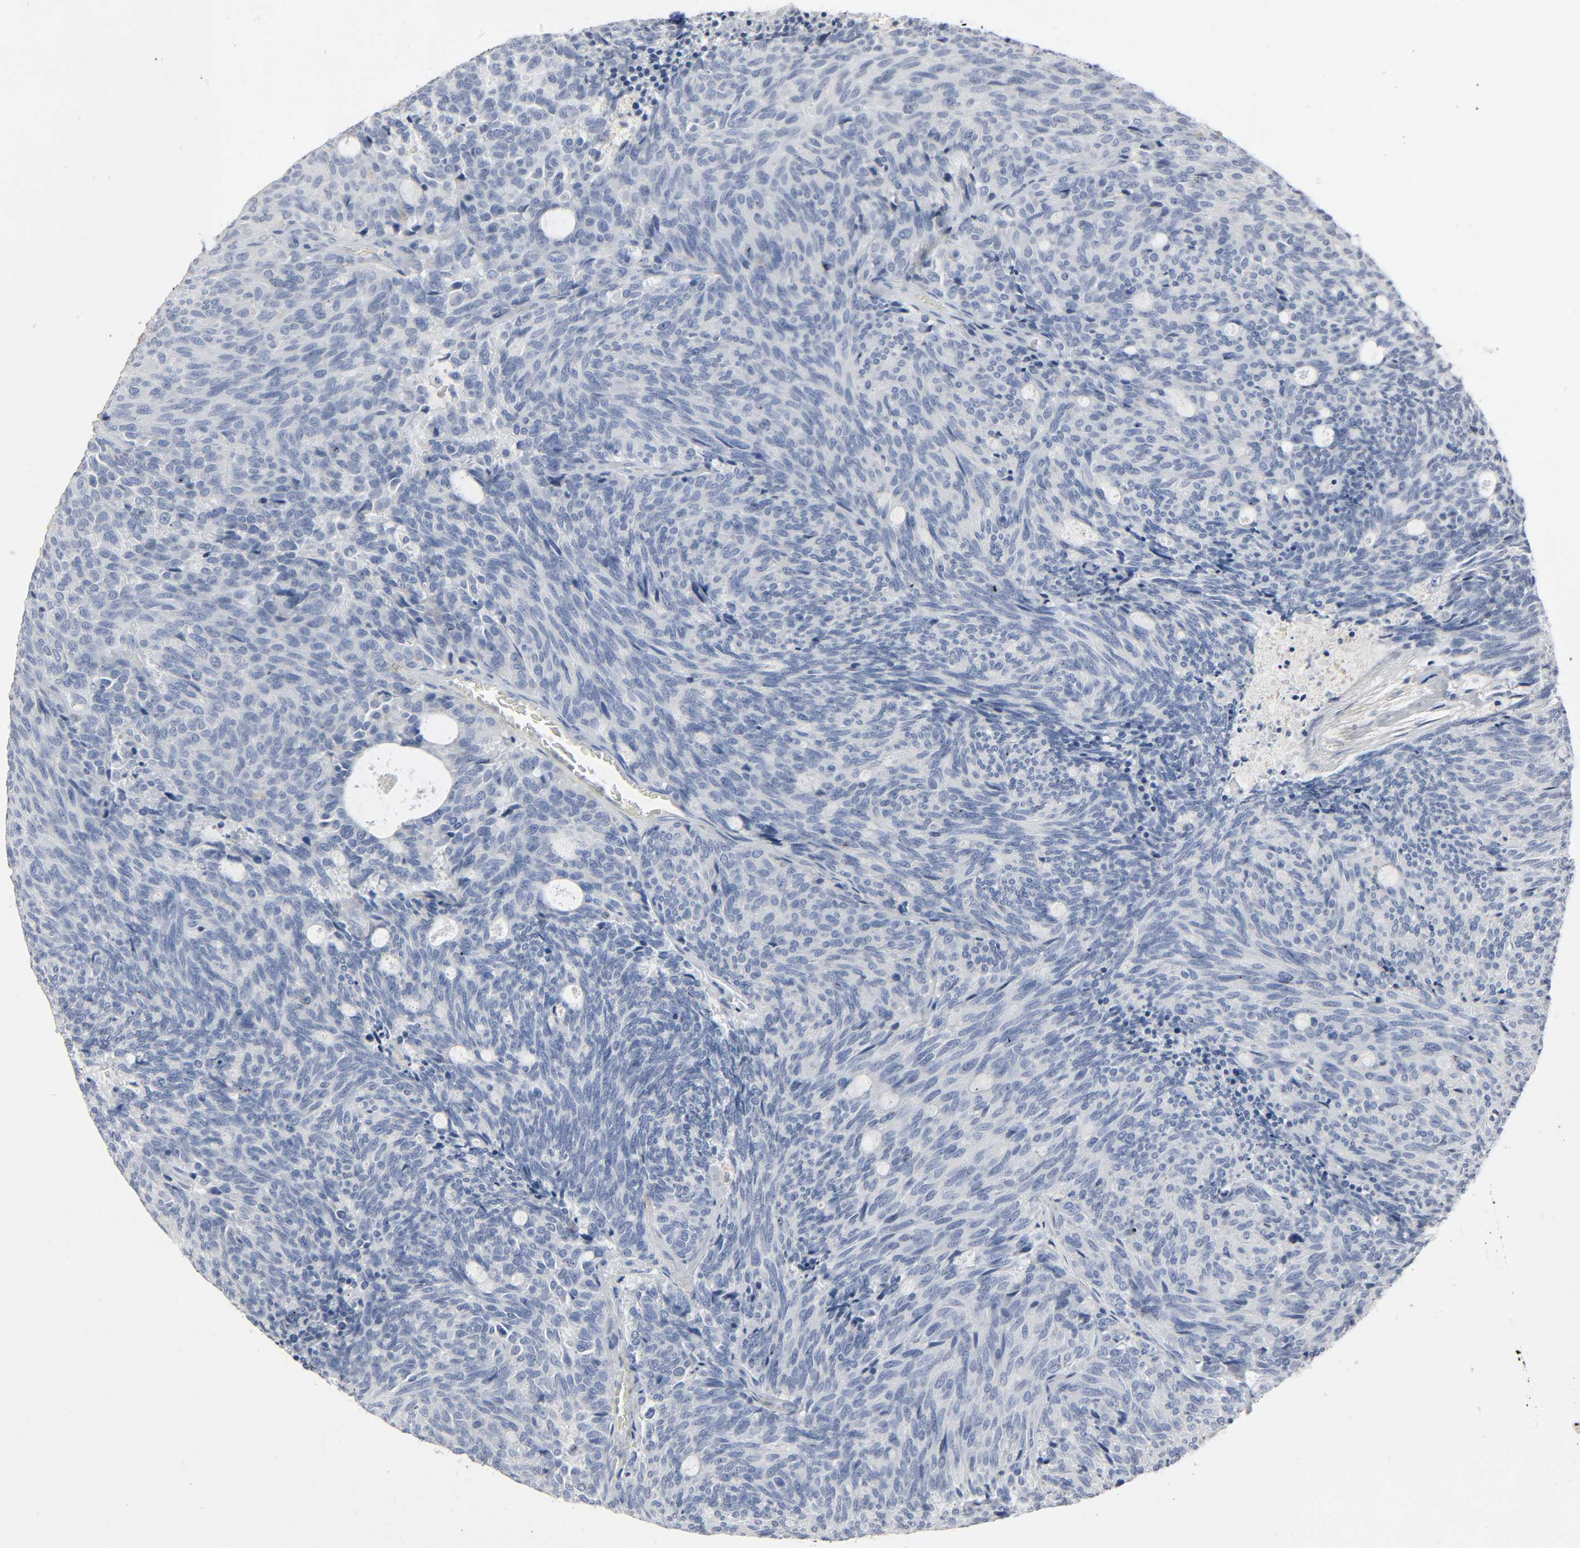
{"staining": {"intensity": "negative", "quantity": "none", "location": "none"}, "tissue": "carcinoid", "cell_type": "Tumor cells", "image_type": "cancer", "snomed": [{"axis": "morphology", "description": "Carcinoid, malignant, NOS"}, {"axis": "topography", "description": "Pancreas"}], "caption": "High power microscopy image of an immunohistochemistry photomicrograph of malignant carcinoid, revealing no significant expression in tumor cells. (DAB (3,3'-diaminobenzidine) IHC visualized using brightfield microscopy, high magnification).", "gene": "FBLN5", "patient": {"sex": "female", "age": 54}}